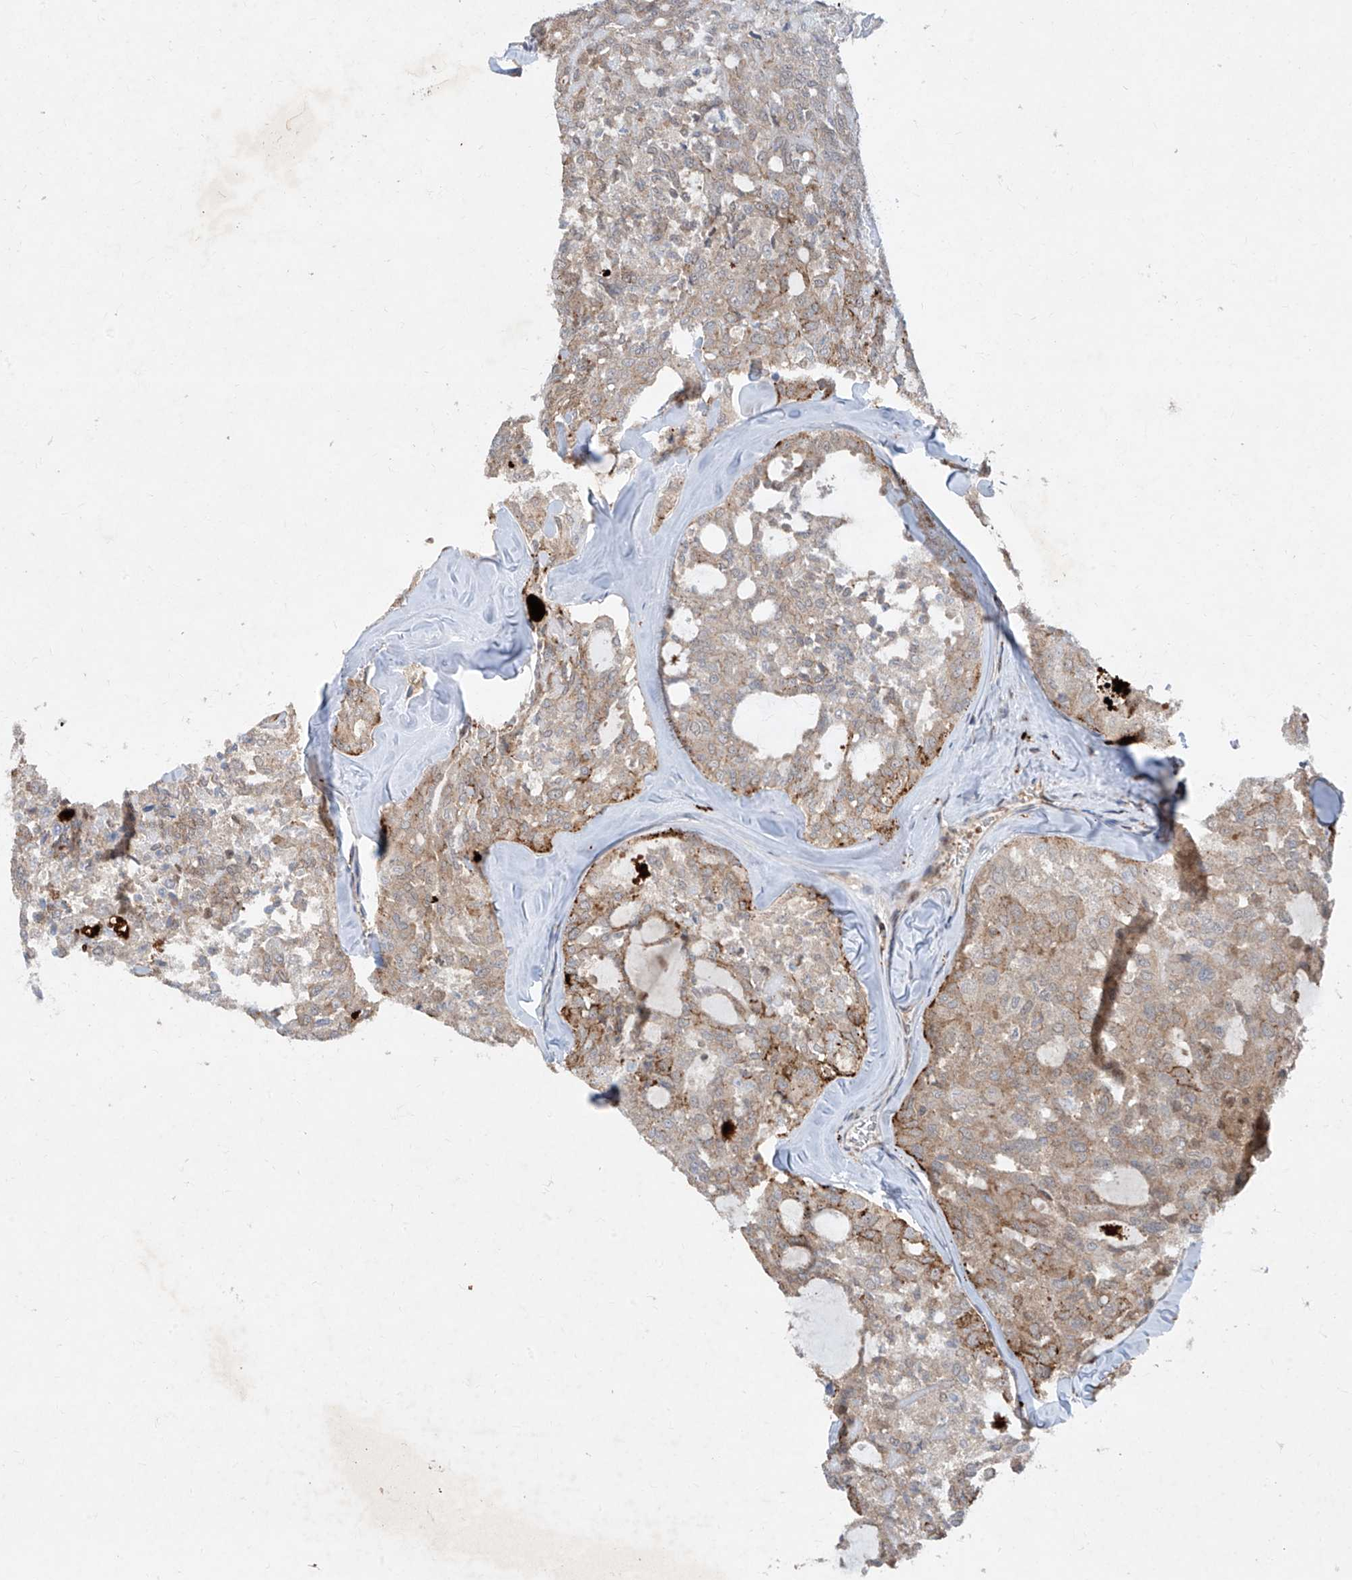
{"staining": {"intensity": "moderate", "quantity": "25%-75%", "location": "cytoplasmic/membranous"}, "tissue": "thyroid cancer", "cell_type": "Tumor cells", "image_type": "cancer", "snomed": [{"axis": "morphology", "description": "Follicular adenoma carcinoma, NOS"}, {"axis": "topography", "description": "Thyroid gland"}], "caption": "Human thyroid follicular adenoma carcinoma stained with a brown dye shows moderate cytoplasmic/membranous positive expression in approximately 25%-75% of tumor cells.", "gene": "ZNF358", "patient": {"sex": "male", "age": 75}}